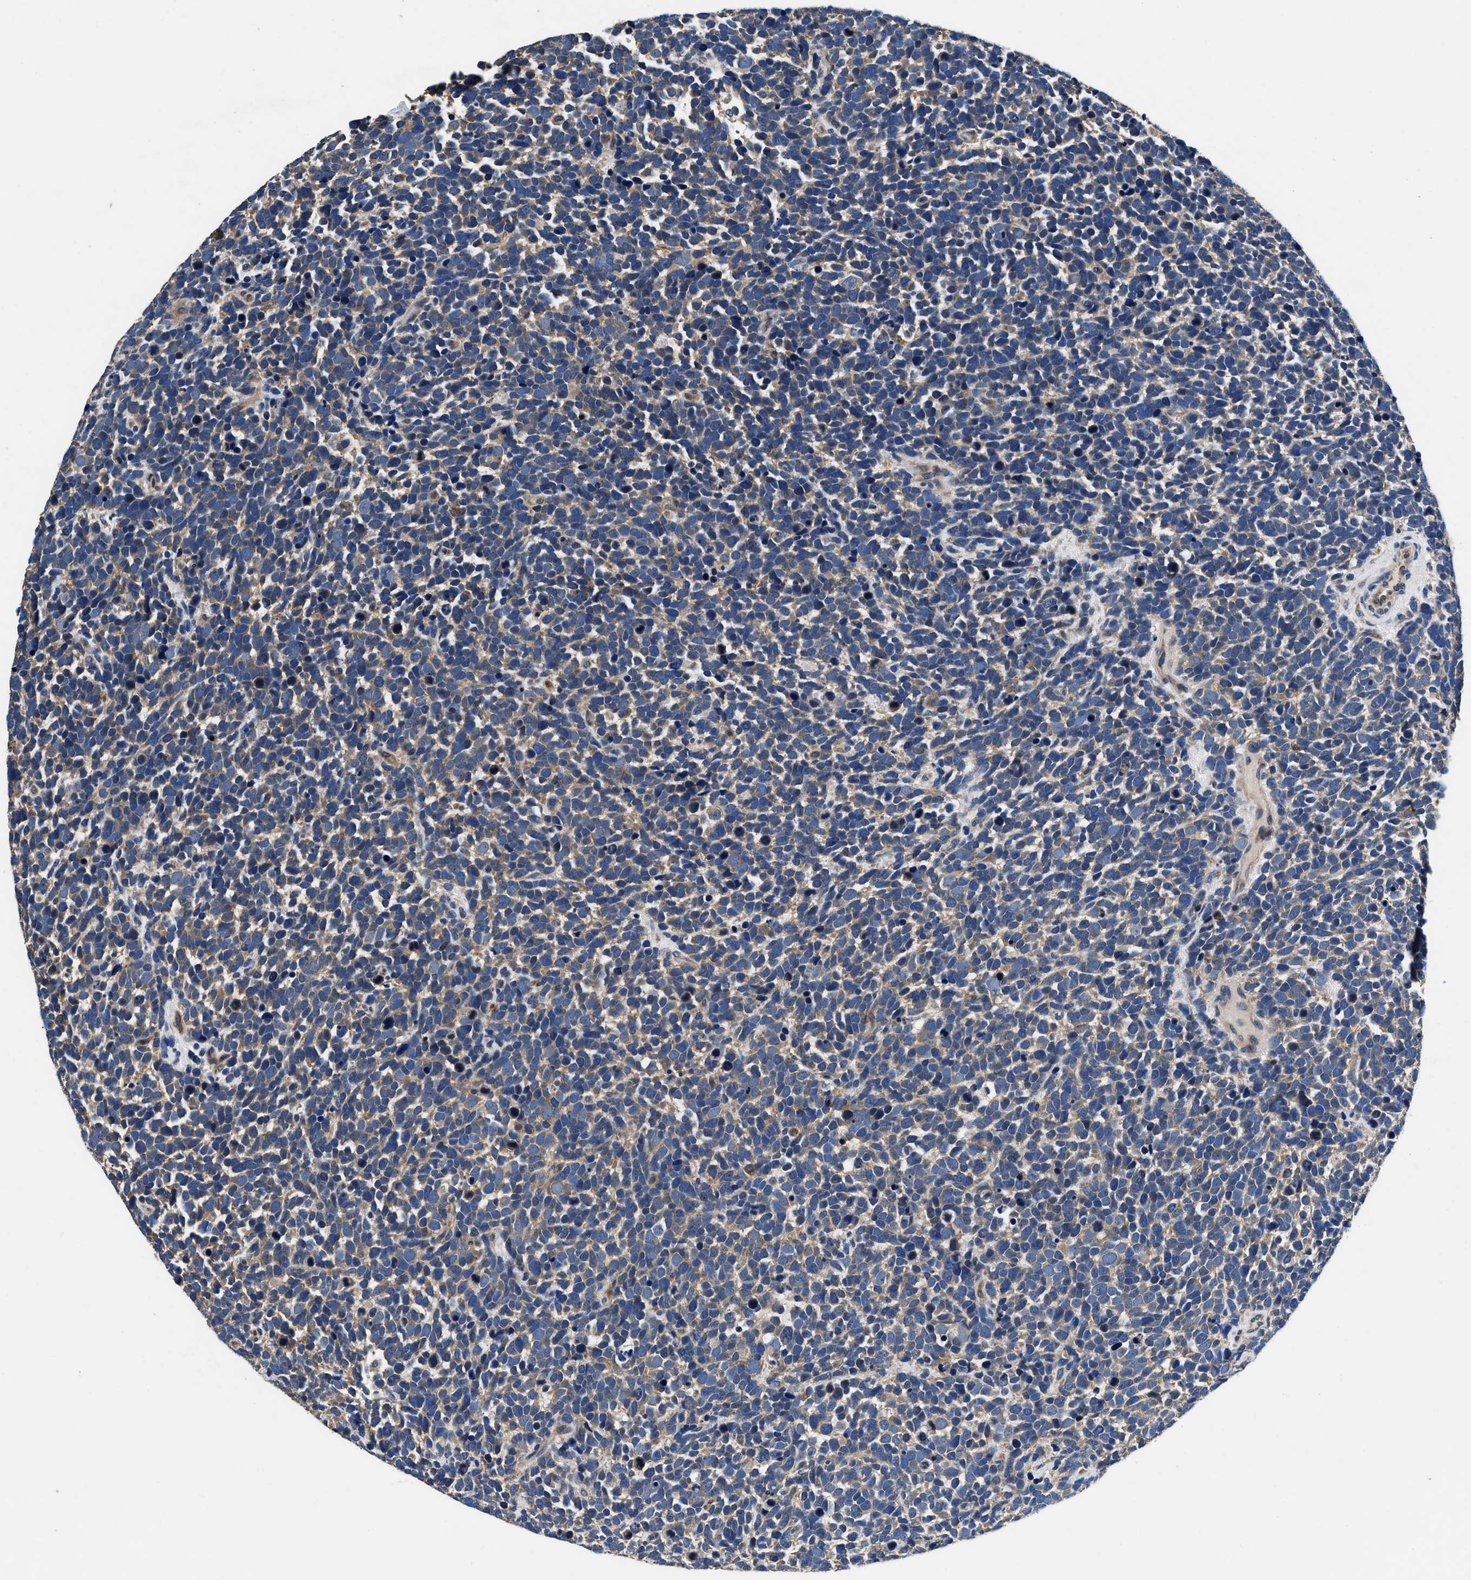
{"staining": {"intensity": "weak", "quantity": ">75%", "location": "cytoplasmic/membranous"}, "tissue": "urothelial cancer", "cell_type": "Tumor cells", "image_type": "cancer", "snomed": [{"axis": "morphology", "description": "Urothelial carcinoma, High grade"}, {"axis": "topography", "description": "Urinary bladder"}], "caption": "About >75% of tumor cells in human urothelial carcinoma (high-grade) display weak cytoplasmic/membranous protein staining as visualized by brown immunohistochemical staining.", "gene": "DHRS7B", "patient": {"sex": "female", "age": 82}}